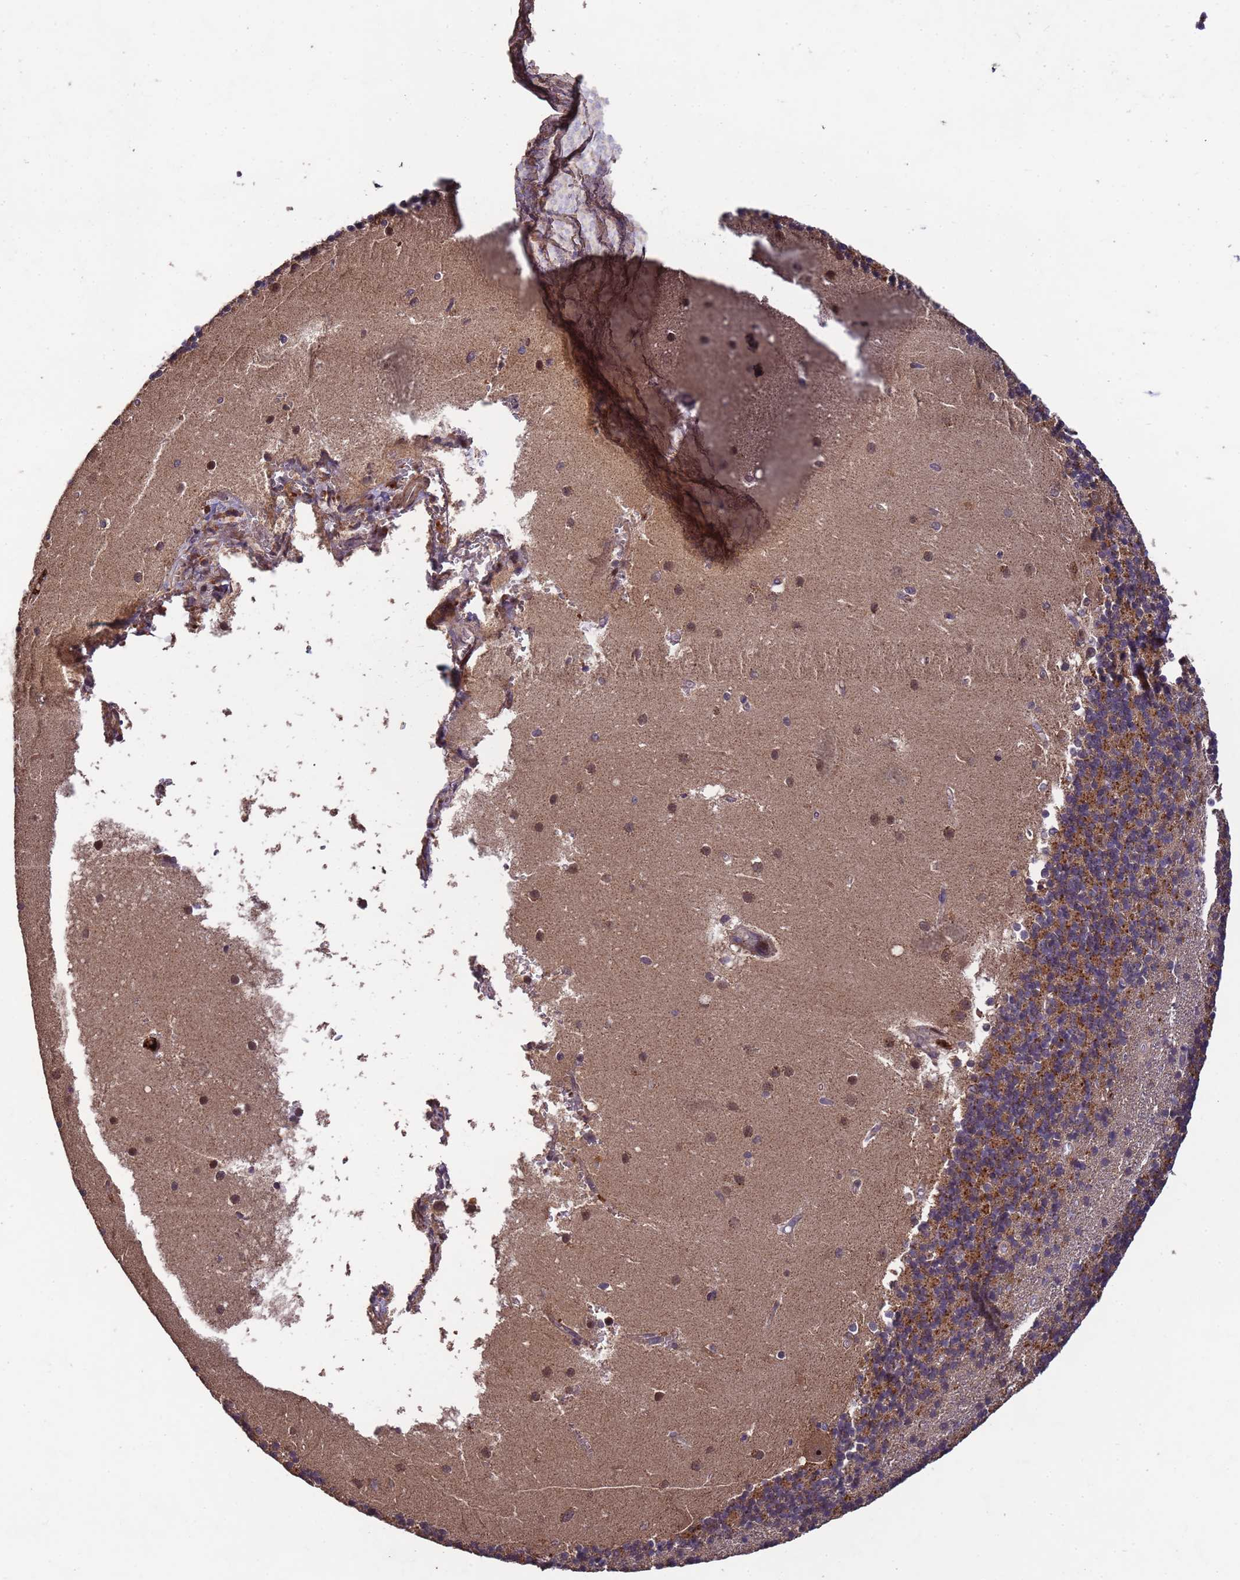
{"staining": {"intensity": "moderate", "quantity": ">75%", "location": "cytoplasmic/membranous"}, "tissue": "cerebellum", "cell_type": "Cells in granular layer", "image_type": "normal", "snomed": [{"axis": "morphology", "description": "Normal tissue, NOS"}, {"axis": "topography", "description": "Cerebellum"}], "caption": "Protein staining of unremarkable cerebellum displays moderate cytoplasmic/membranous positivity in approximately >75% of cells in granular layer.", "gene": "CCDC184", "patient": {"sex": "male", "age": 54}}